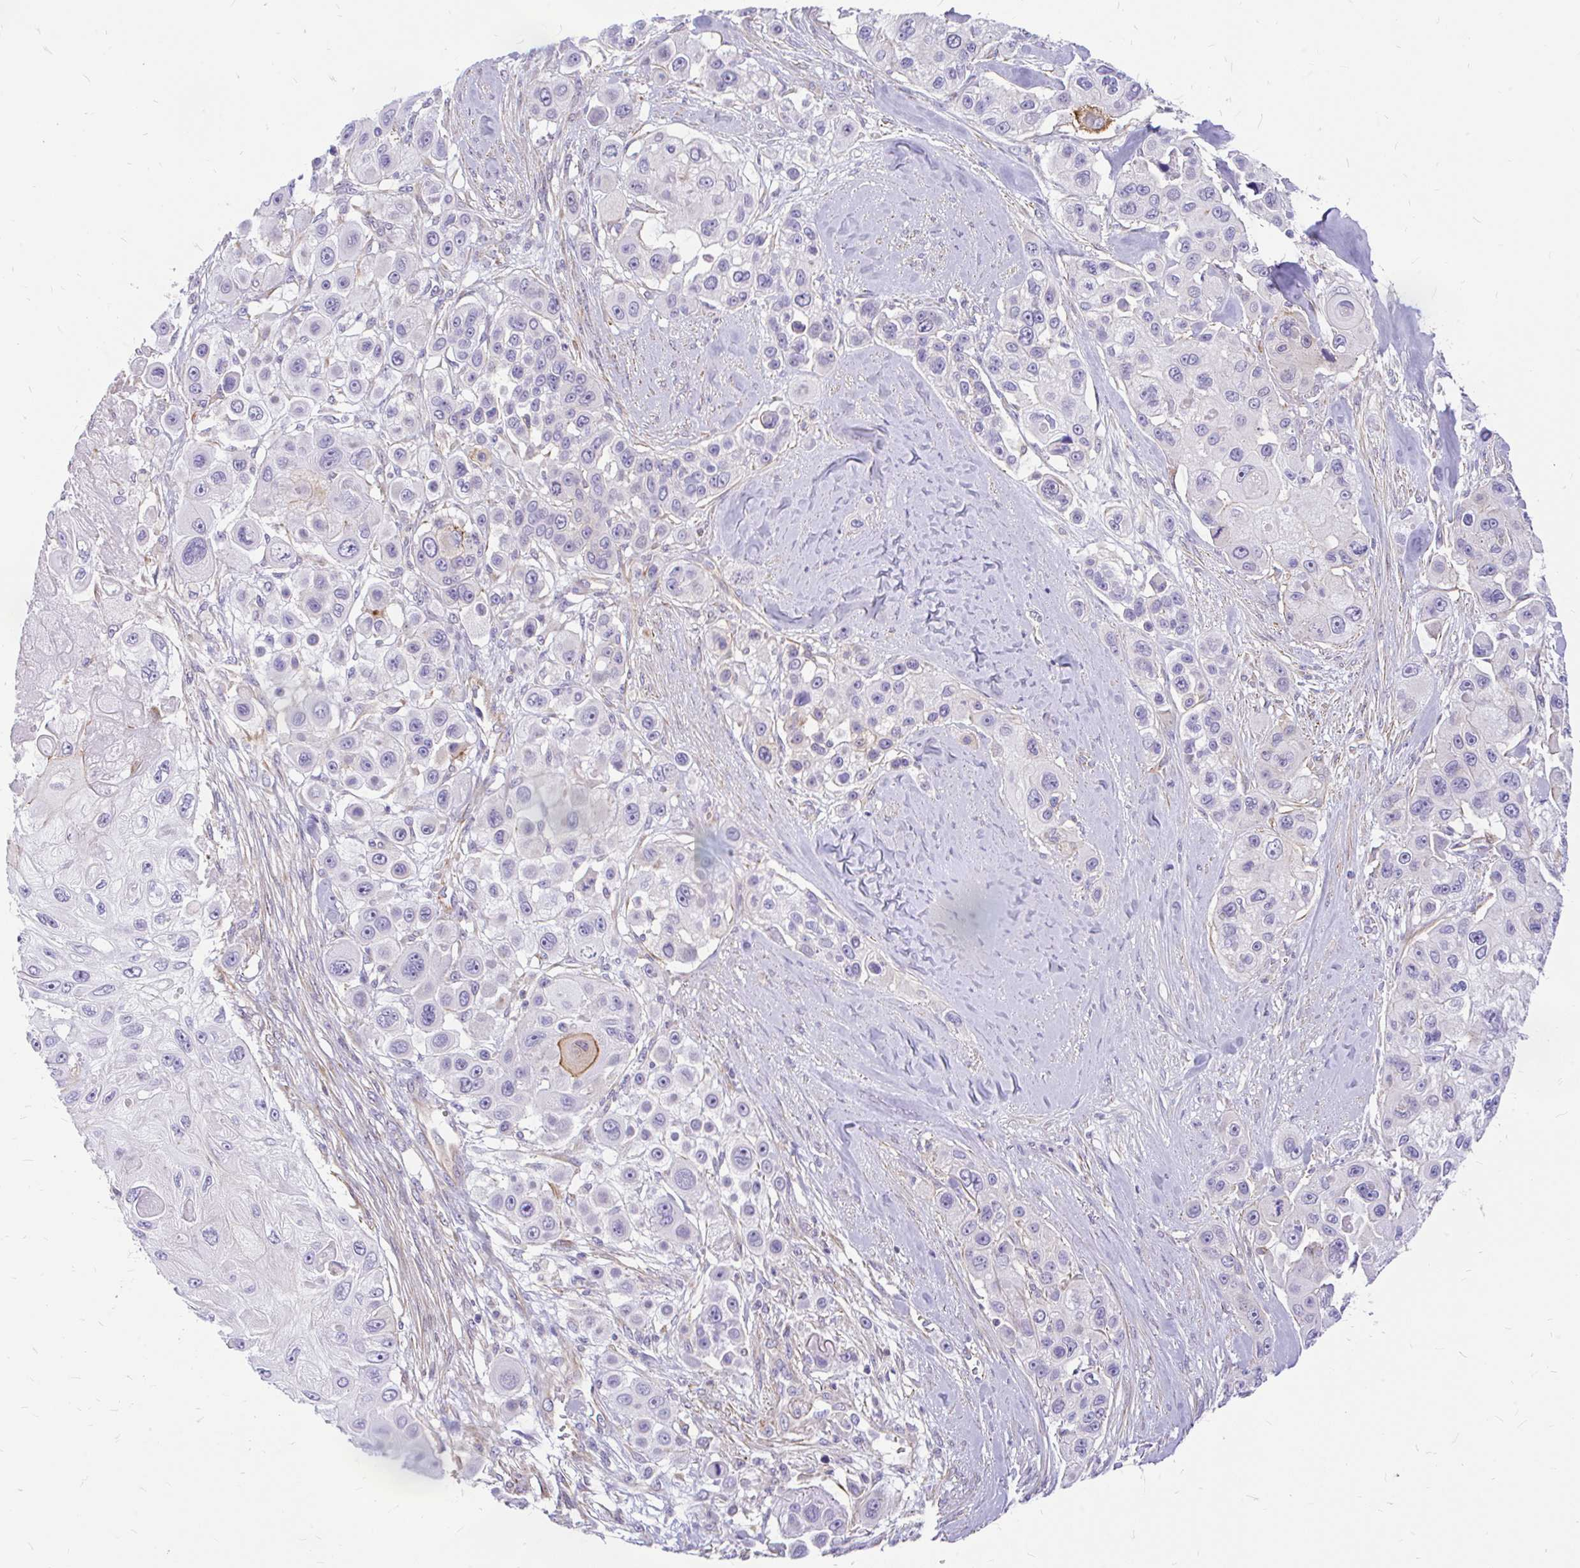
{"staining": {"intensity": "negative", "quantity": "none", "location": "none"}, "tissue": "skin cancer", "cell_type": "Tumor cells", "image_type": "cancer", "snomed": [{"axis": "morphology", "description": "Squamous cell carcinoma, NOS"}, {"axis": "topography", "description": "Skin"}], "caption": "Immunohistochemistry (IHC) of human skin squamous cell carcinoma displays no expression in tumor cells. (DAB IHC with hematoxylin counter stain).", "gene": "FAM83C", "patient": {"sex": "male", "age": 67}}